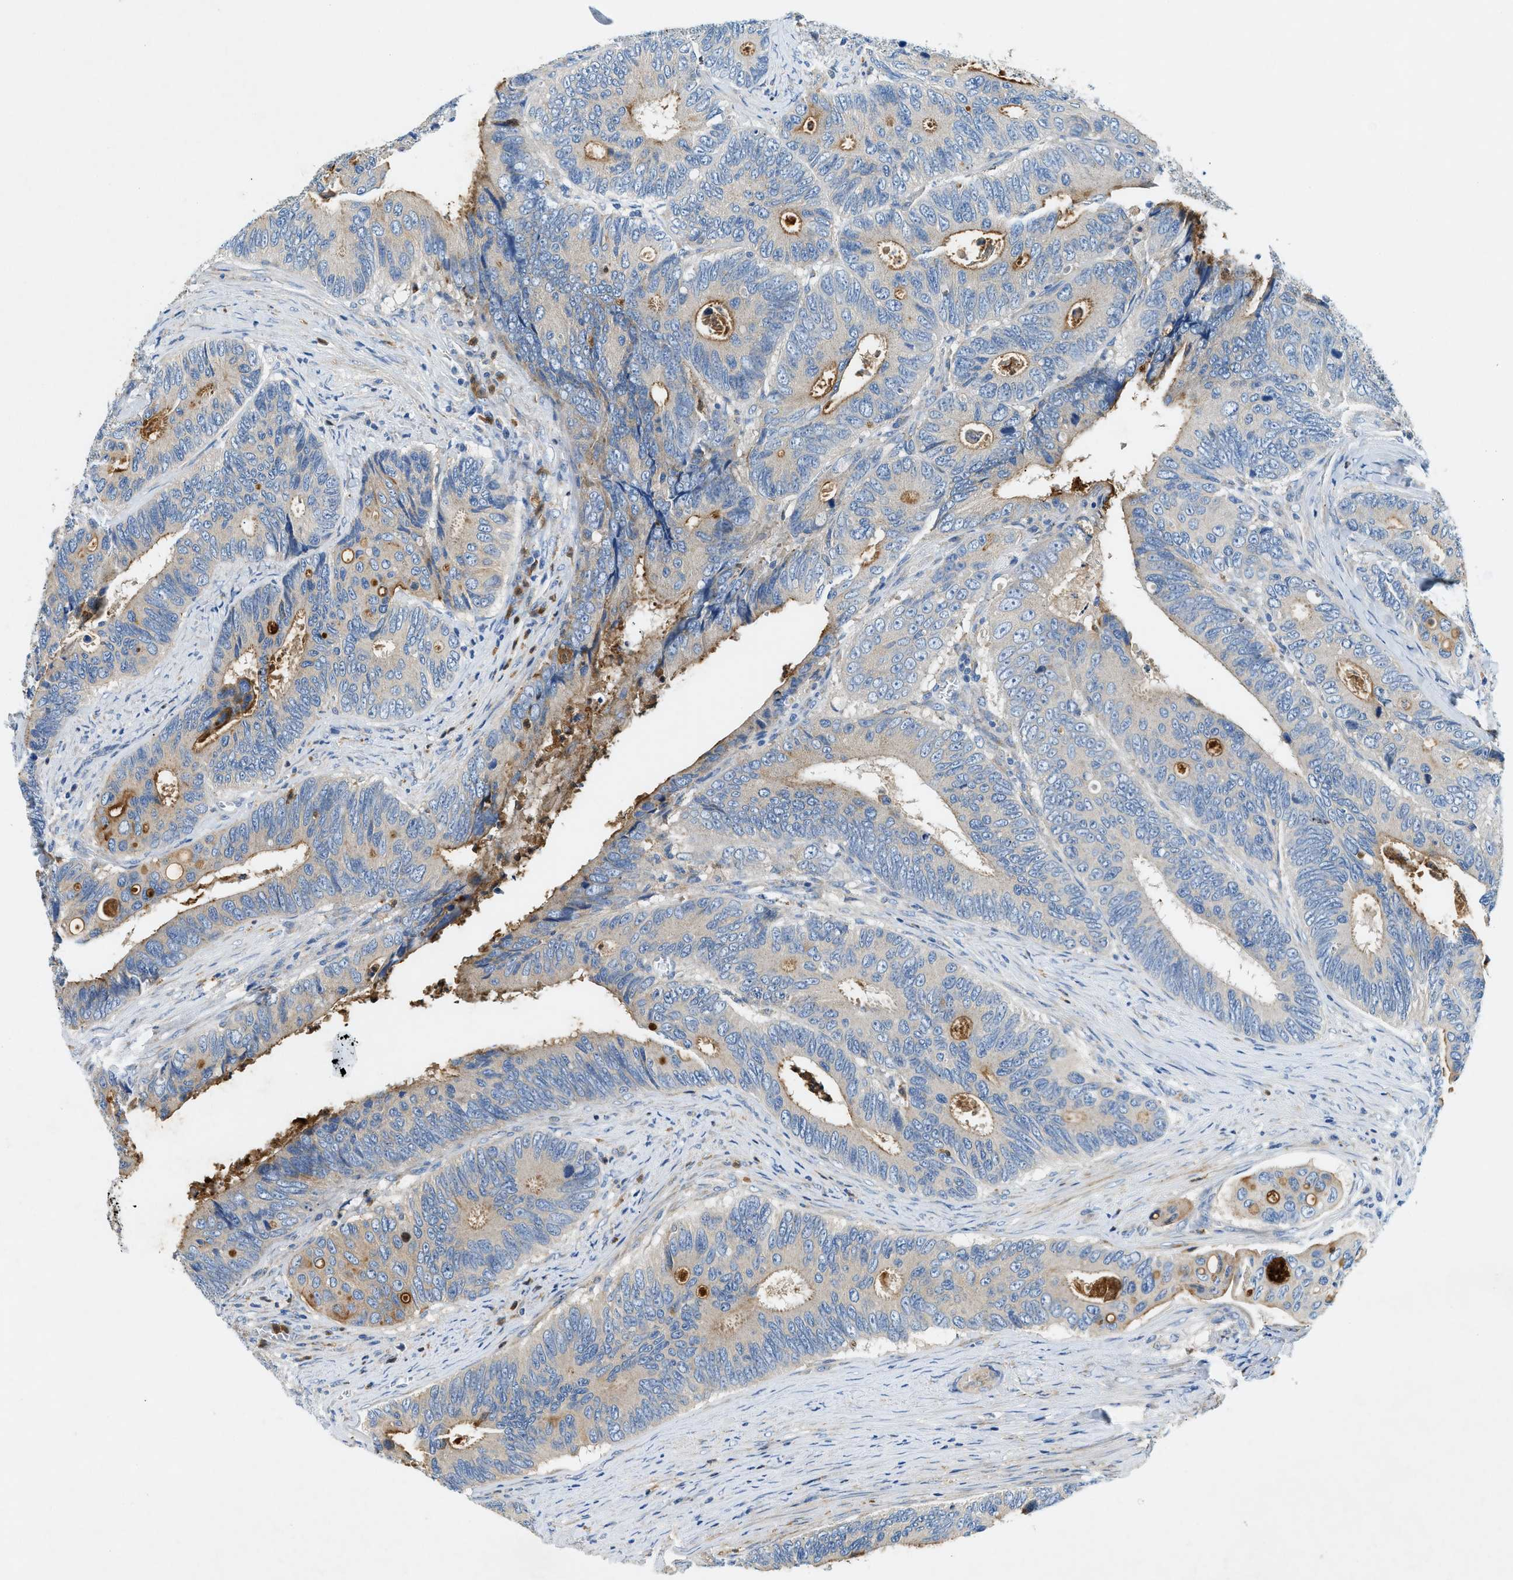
{"staining": {"intensity": "moderate", "quantity": "25%-75%", "location": "cytoplasmic/membranous"}, "tissue": "colorectal cancer", "cell_type": "Tumor cells", "image_type": "cancer", "snomed": [{"axis": "morphology", "description": "Inflammation, NOS"}, {"axis": "morphology", "description": "Adenocarcinoma, NOS"}, {"axis": "topography", "description": "Colon"}], "caption": "A histopathology image showing moderate cytoplasmic/membranous positivity in about 25%-75% of tumor cells in colorectal adenocarcinoma, as visualized by brown immunohistochemical staining.", "gene": "ZDHHC13", "patient": {"sex": "male", "age": 72}}